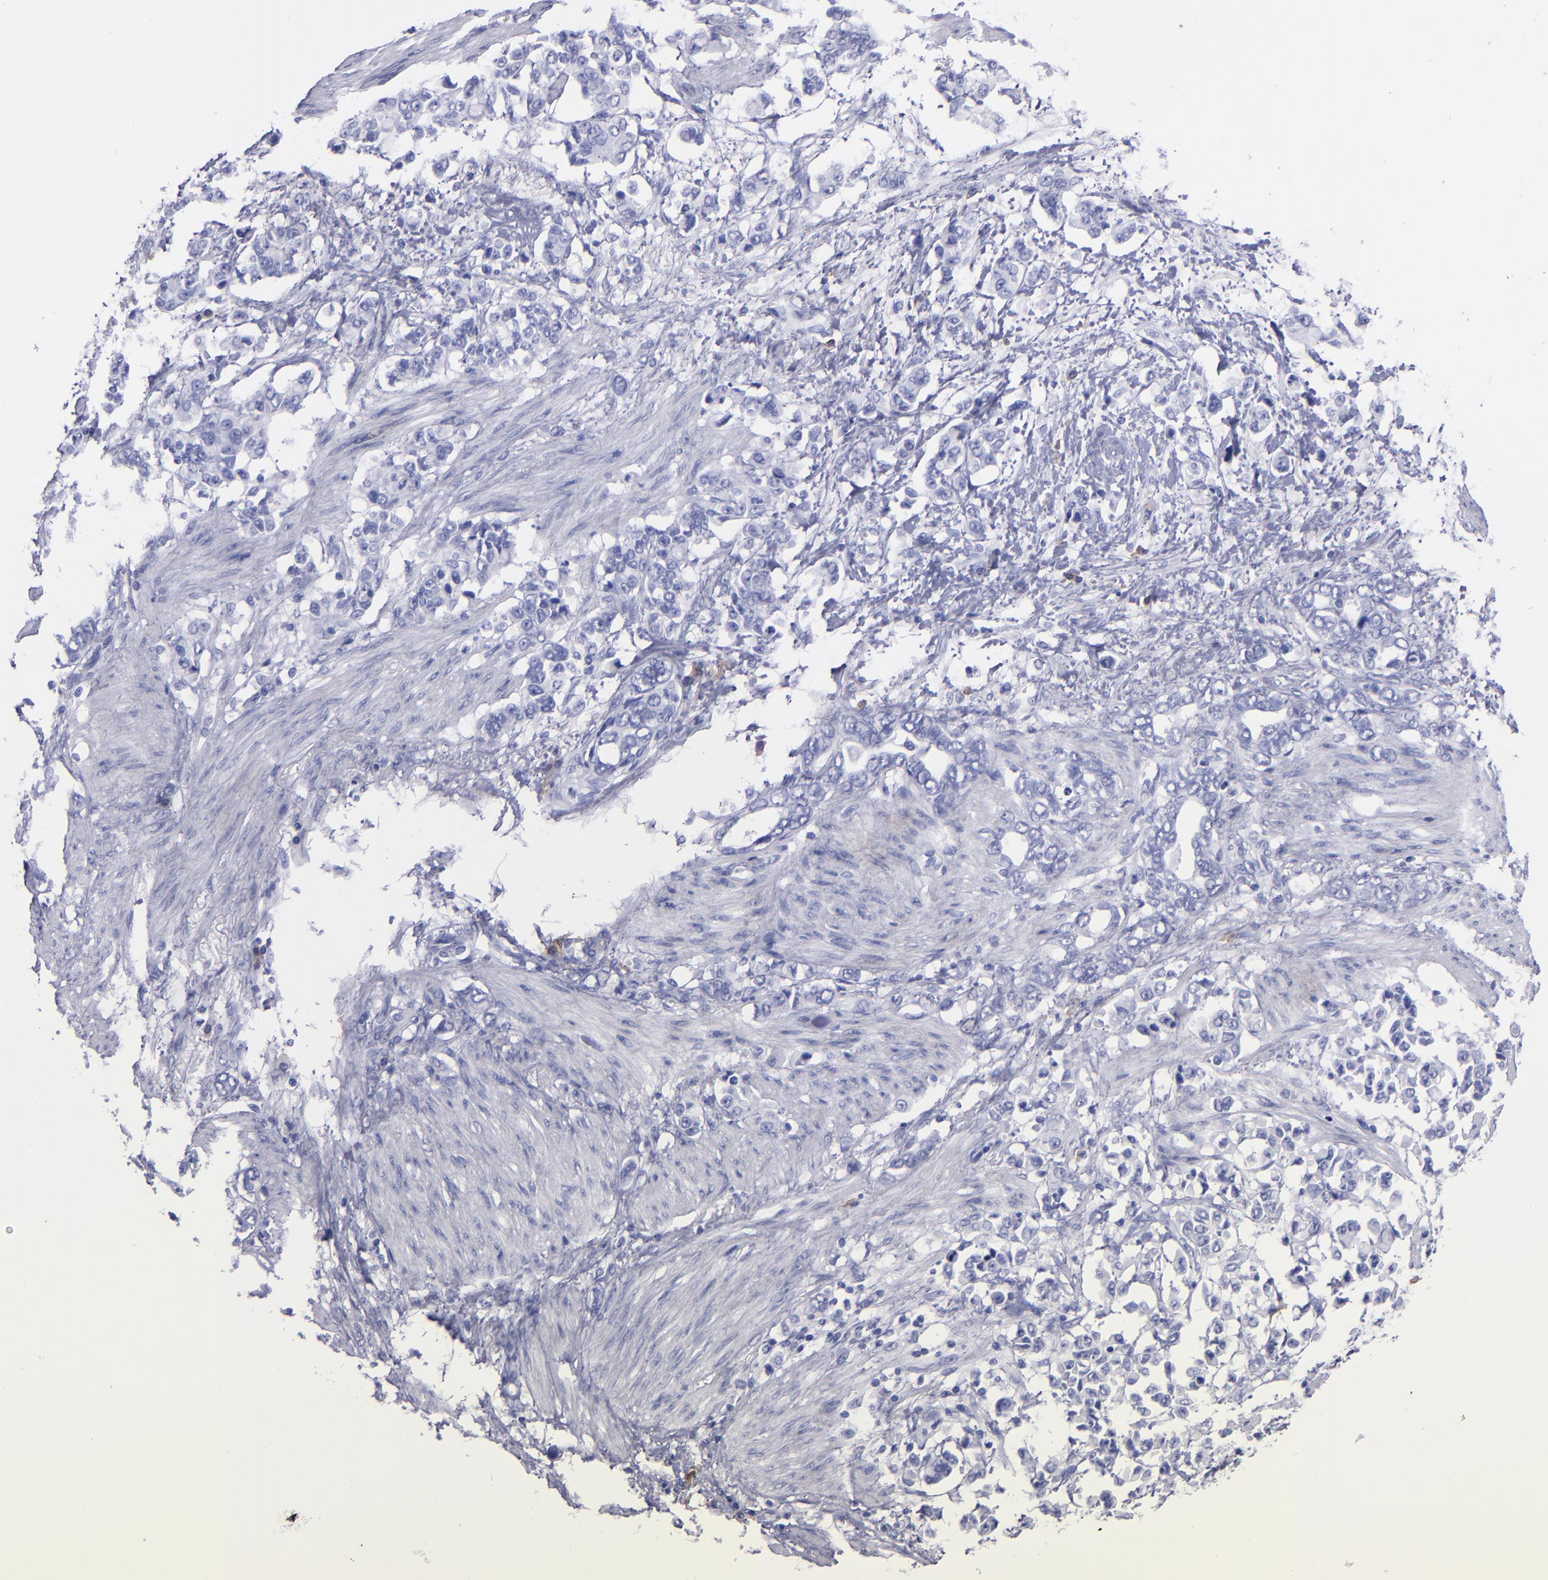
{"staining": {"intensity": "negative", "quantity": "none", "location": "none"}, "tissue": "stomach cancer", "cell_type": "Tumor cells", "image_type": "cancer", "snomed": [{"axis": "morphology", "description": "Adenocarcinoma, NOS"}, {"axis": "topography", "description": "Stomach"}], "caption": "Image shows no protein positivity in tumor cells of stomach adenocarcinoma tissue. (DAB (3,3'-diaminobenzidine) immunohistochemistry with hematoxylin counter stain).", "gene": "CD38", "patient": {"sex": "male", "age": 78}}